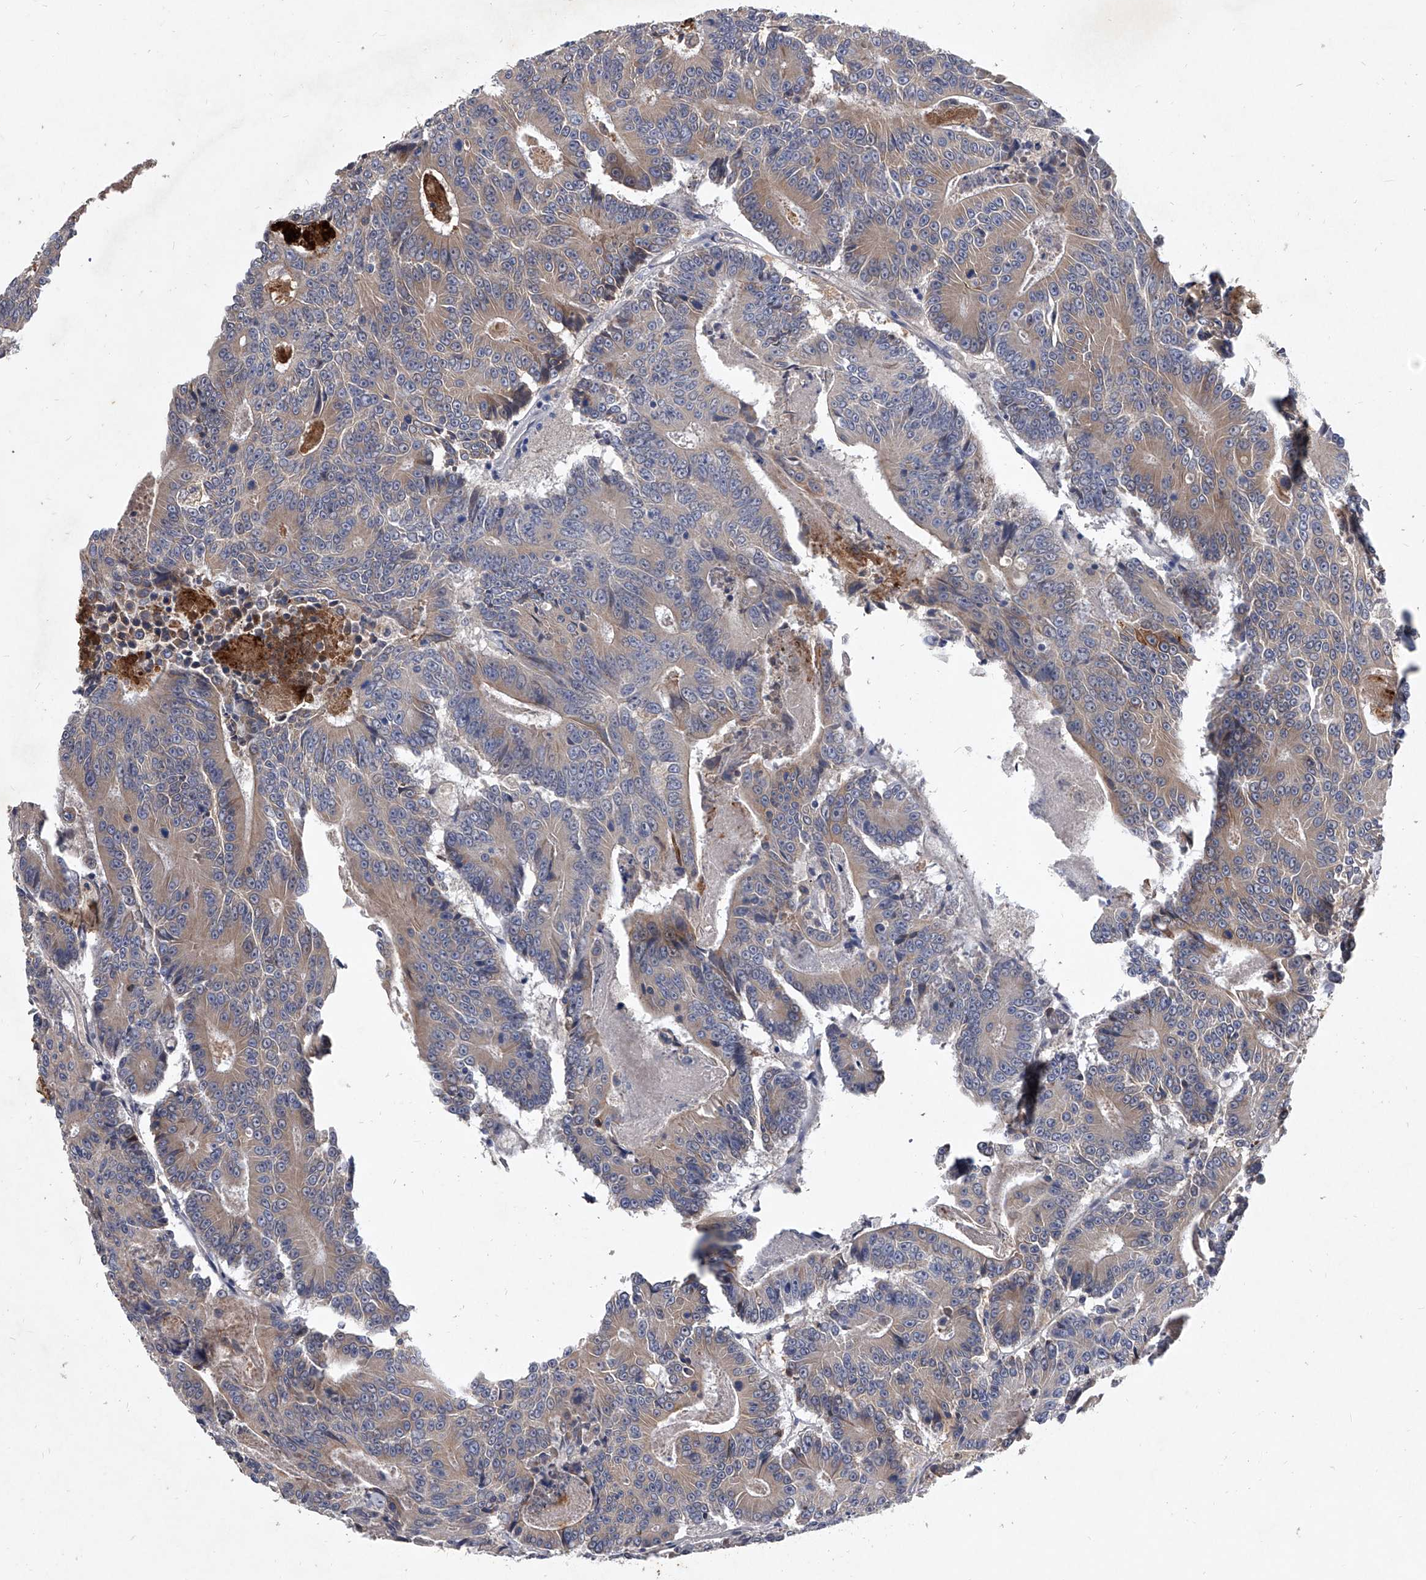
{"staining": {"intensity": "weak", "quantity": ">75%", "location": "cytoplasmic/membranous"}, "tissue": "colorectal cancer", "cell_type": "Tumor cells", "image_type": "cancer", "snomed": [{"axis": "morphology", "description": "Adenocarcinoma, NOS"}, {"axis": "topography", "description": "Colon"}], "caption": "This is an image of IHC staining of colorectal adenocarcinoma, which shows weak expression in the cytoplasmic/membranous of tumor cells.", "gene": "C5", "patient": {"sex": "male", "age": 83}}